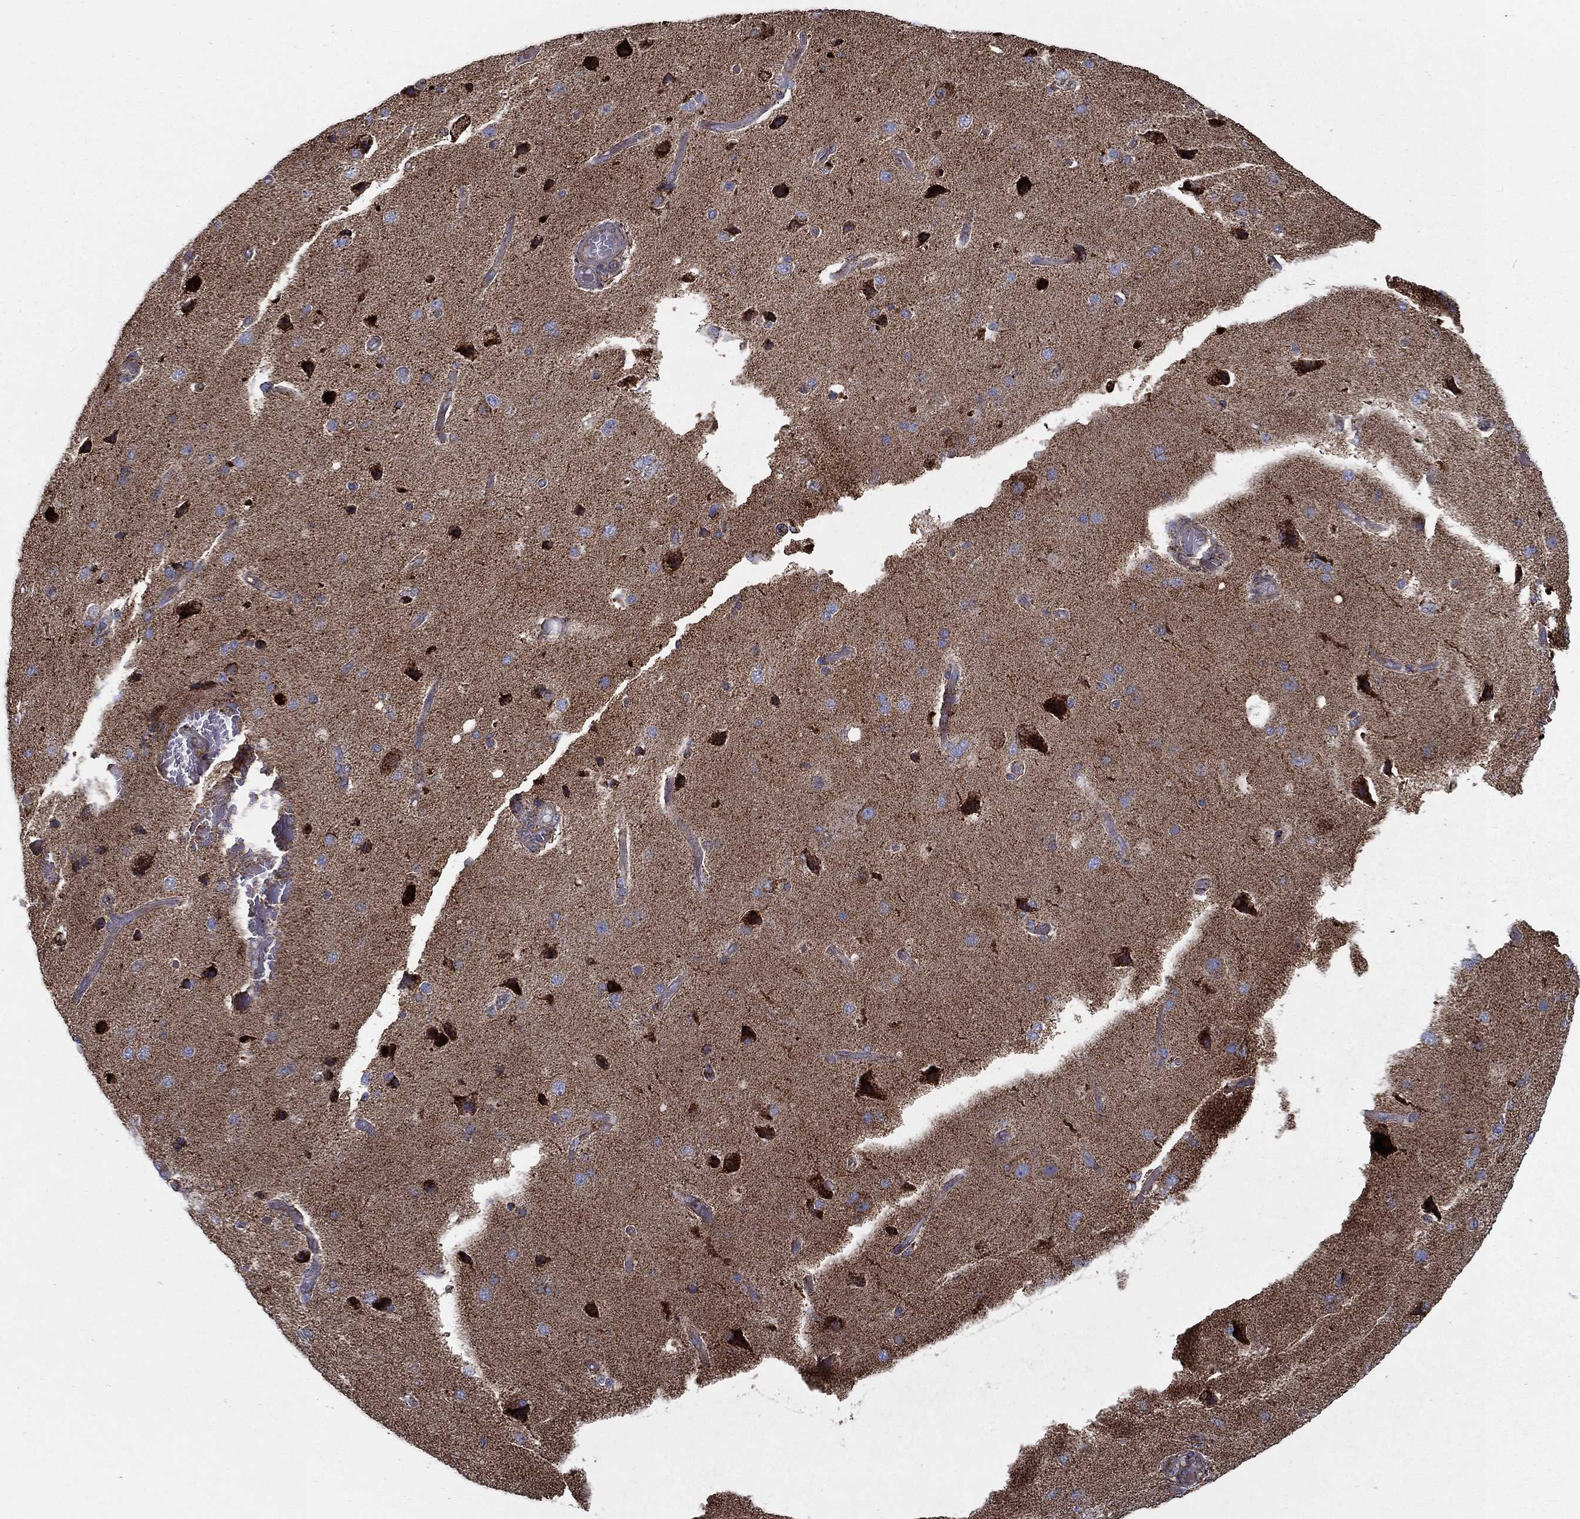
{"staining": {"intensity": "negative", "quantity": "none", "location": "none"}, "tissue": "cerebral cortex", "cell_type": "Endothelial cells", "image_type": "normal", "snomed": [{"axis": "morphology", "description": "Normal tissue, NOS"}, {"axis": "morphology", "description": "Glioma, malignant, High grade"}, {"axis": "topography", "description": "Cerebral cortex"}], "caption": "Immunohistochemical staining of benign cerebral cortex demonstrates no significant positivity in endothelial cells. Brightfield microscopy of IHC stained with DAB (3,3'-diaminobenzidine) (brown) and hematoxylin (blue), captured at high magnification.", "gene": "MT", "patient": {"sex": "male", "age": 77}}